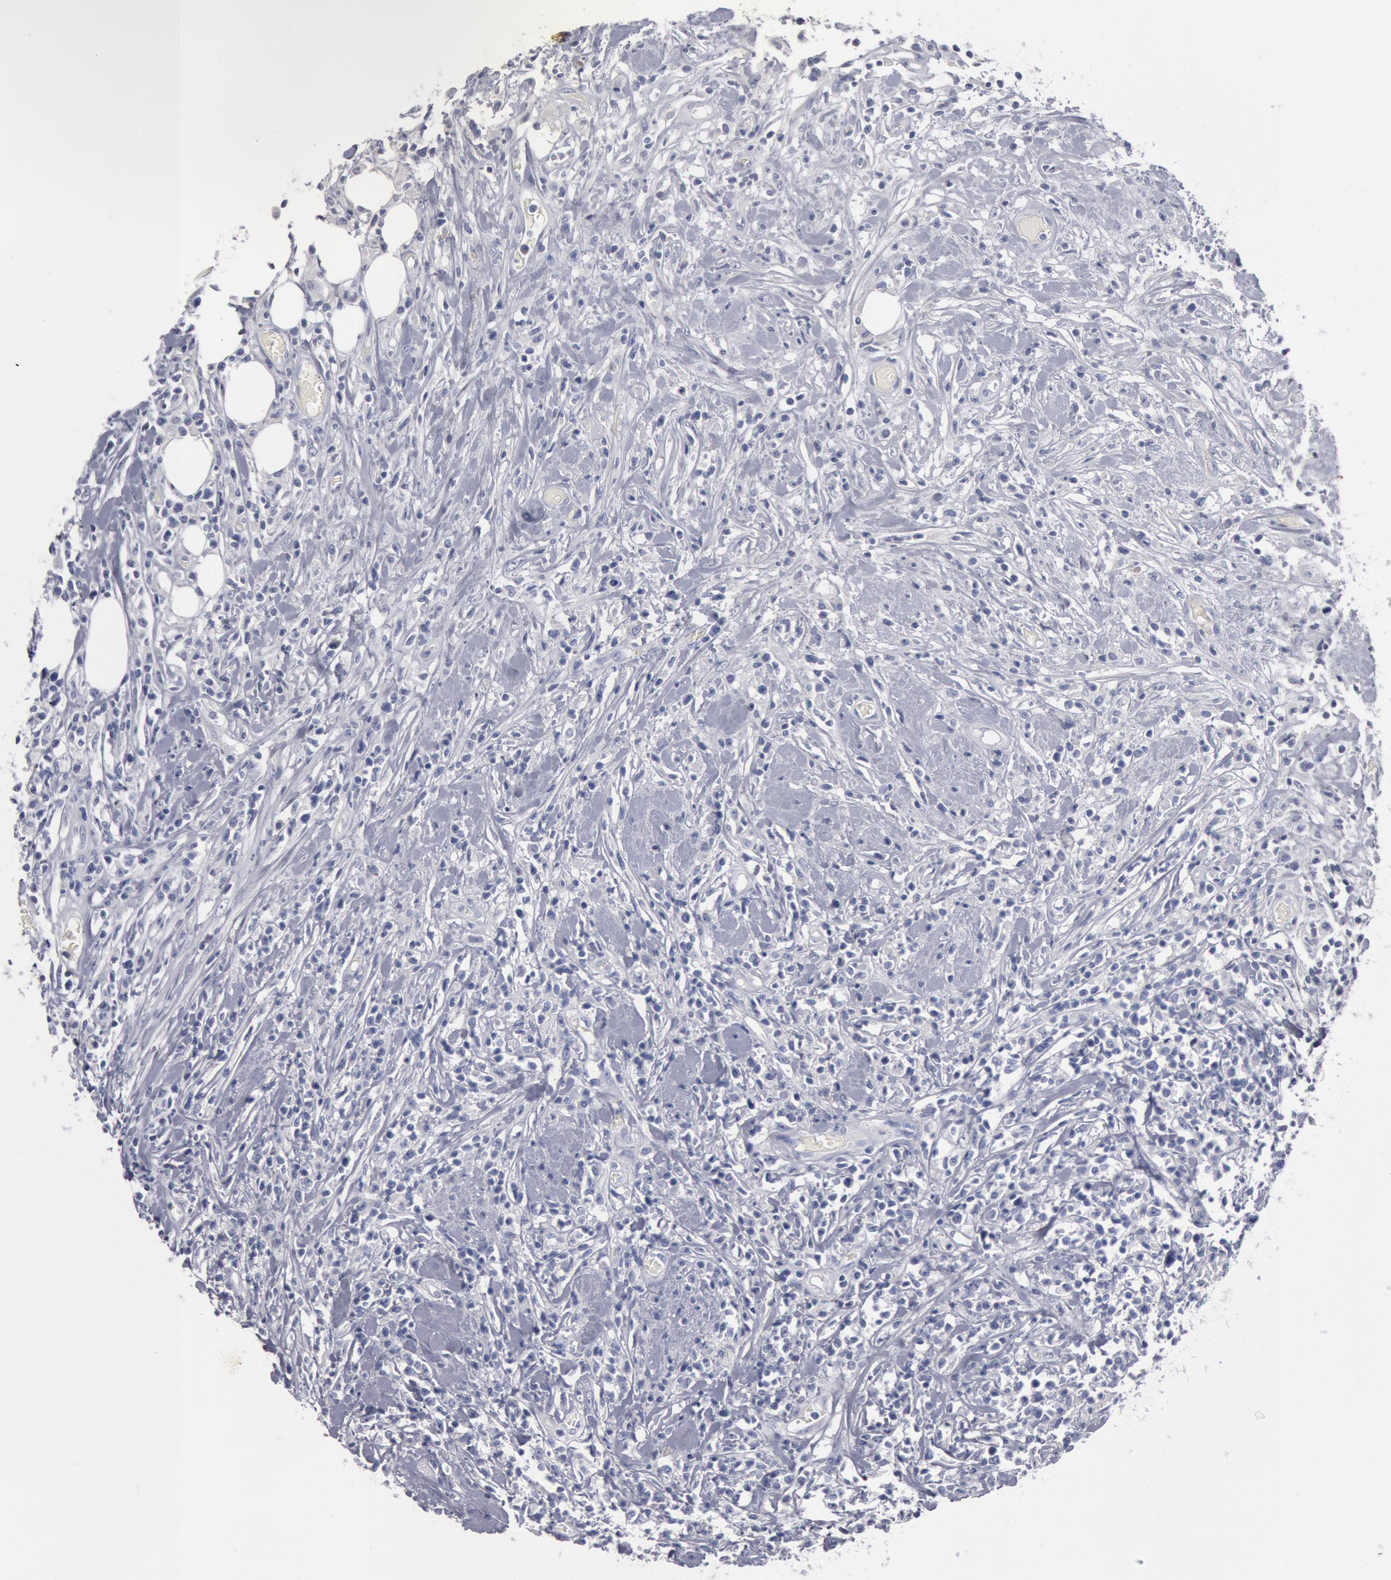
{"staining": {"intensity": "negative", "quantity": "none", "location": "none"}, "tissue": "lymphoma", "cell_type": "Tumor cells", "image_type": "cancer", "snomed": [{"axis": "morphology", "description": "Malignant lymphoma, non-Hodgkin's type, High grade"}, {"axis": "topography", "description": "Colon"}], "caption": "Photomicrograph shows no significant protein staining in tumor cells of high-grade malignant lymphoma, non-Hodgkin's type.", "gene": "FOXA2", "patient": {"sex": "male", "age": 82}}